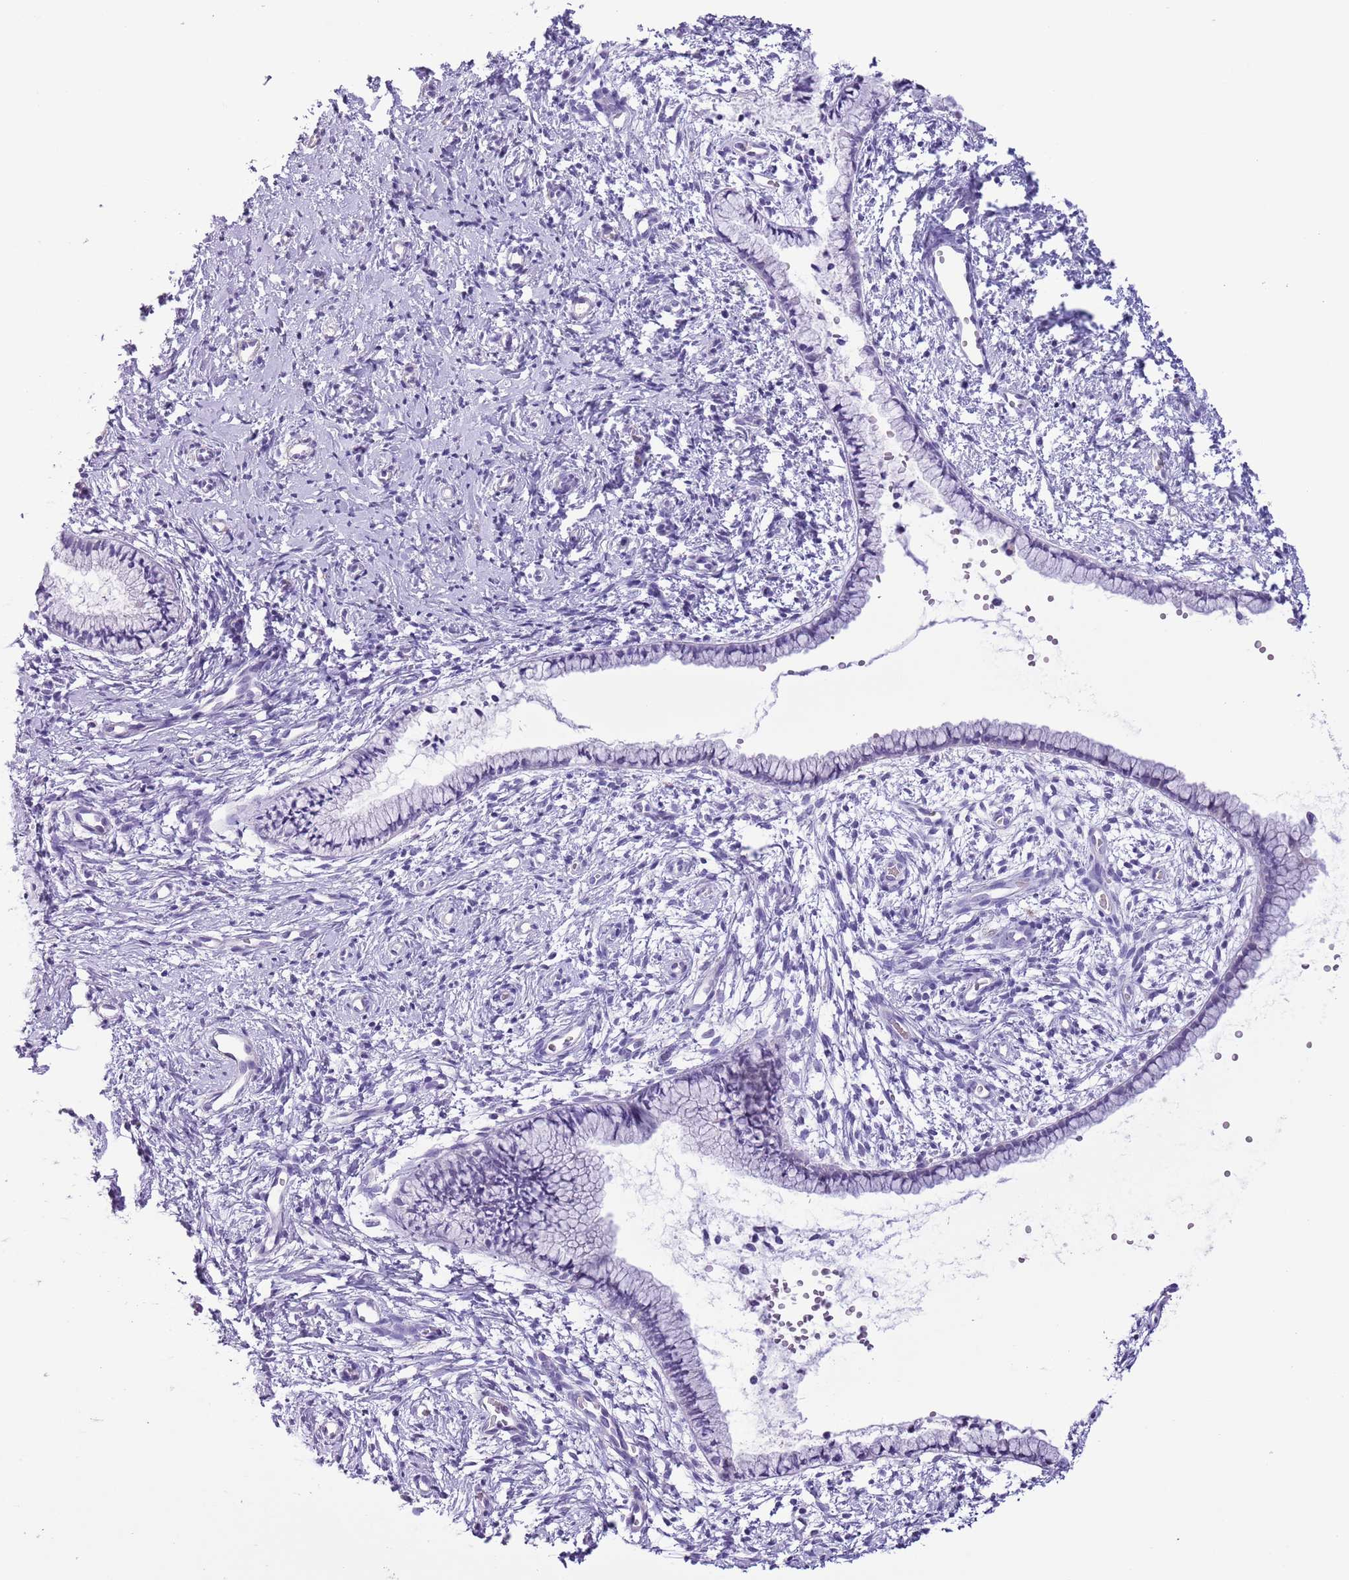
{"staining": {"intensity": "negative", "quantity": "none", "location": "none"}, "tissue": "cervix", "cell_type": "Glandular cells", "image_type": "normal", "snomed": [{"axis": "morphology", "description": "Normal tissue, NOS"}, {"axis": "topography", "description": "Cervix"}], "caption": "Cervix was stained to show a protein in brown. There is no significant positivity in glandular cells. (DAB (3,3'-diaminobenzidine) immunohistochemistry (IHC), high magnification).", "gene": "SLC7A14", "patient": {"sex": "female", "age": 57}}